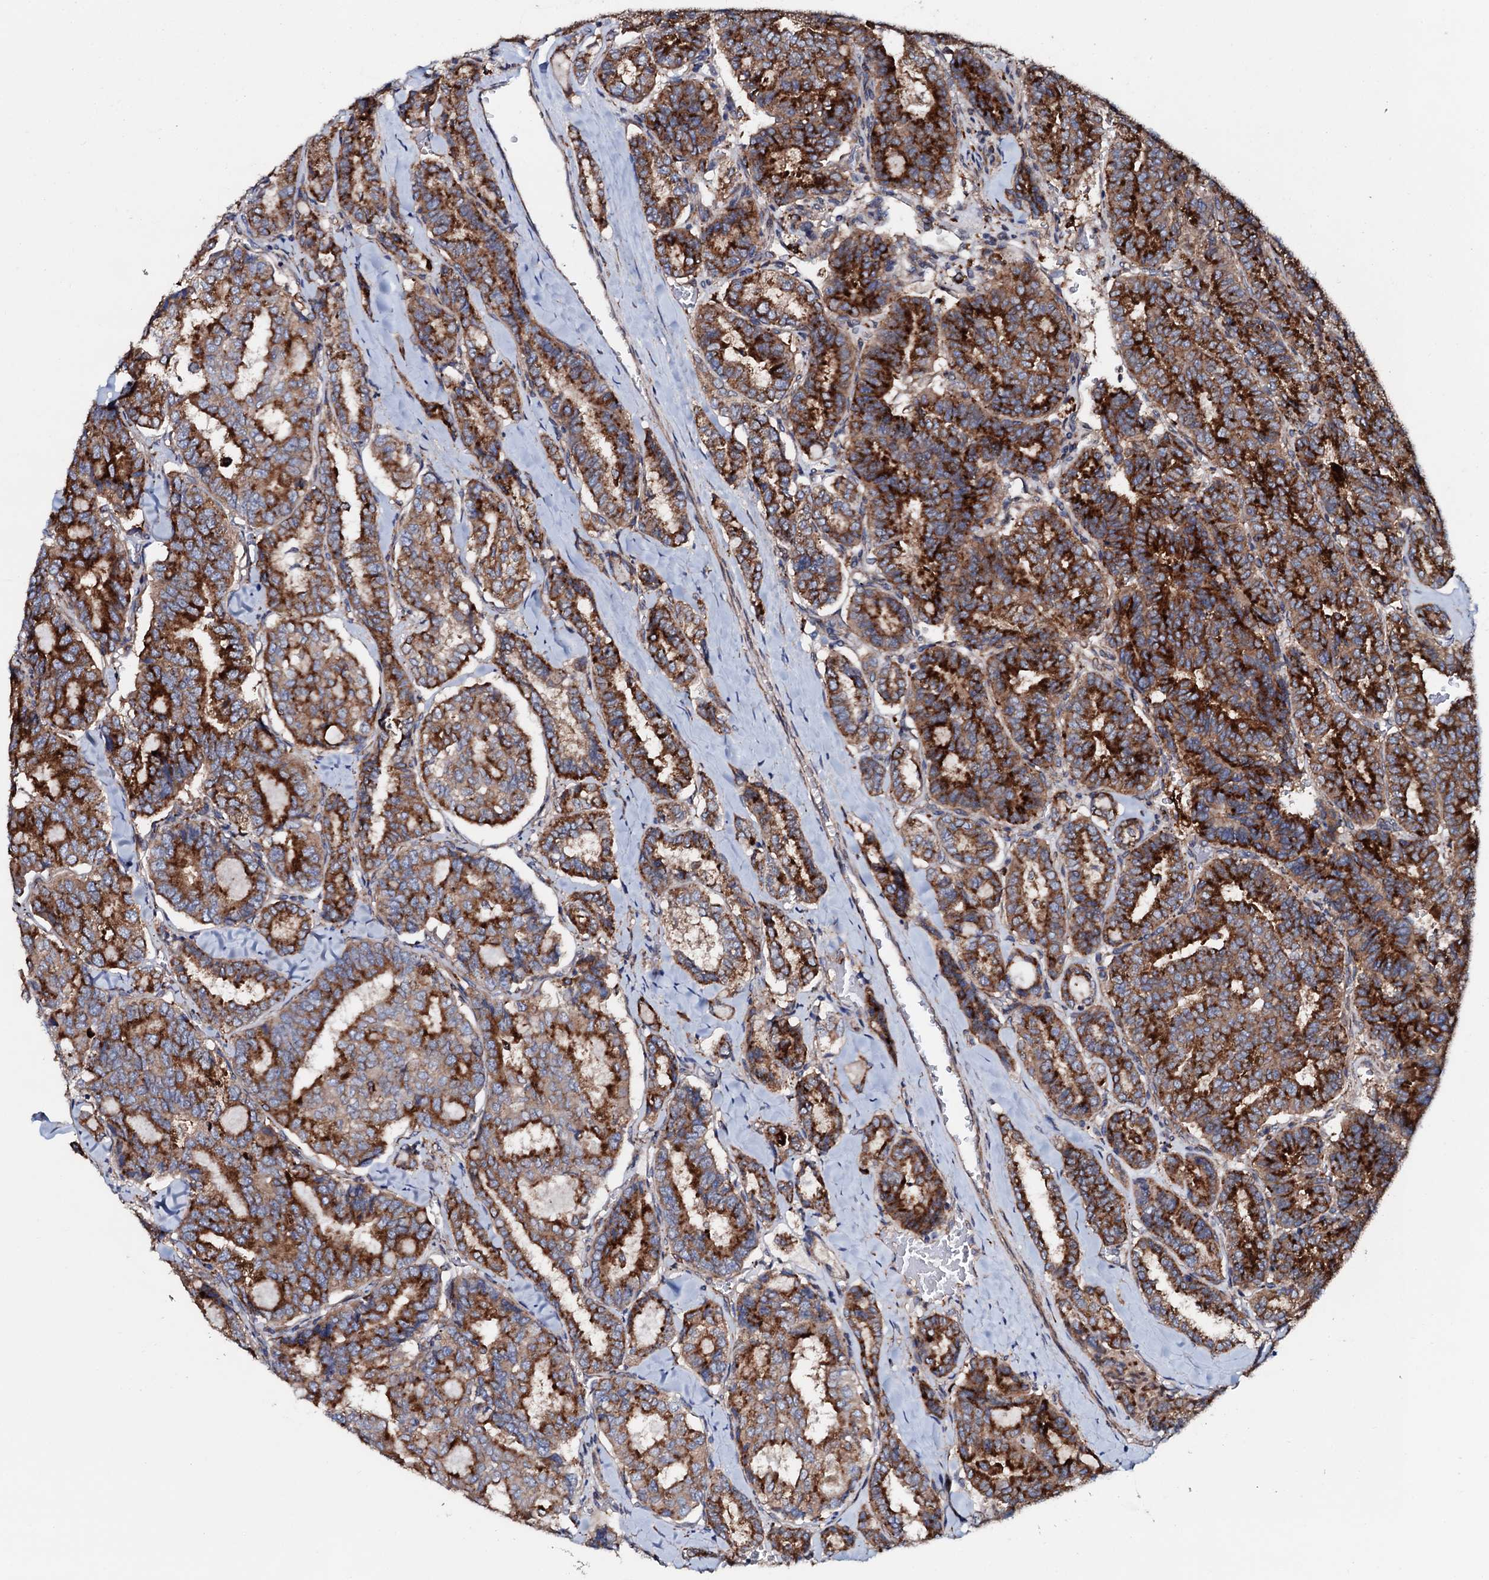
{"staining": {"intensity": "strong", "quantity": ">75%", "location": "cytoplasmic/membranous"}, "tissue": "thyroid cancer", "cell_type": "Tumor cells", "image_type": "cancer", "snomed": [{"axis": "morphology", "description": "Papillary adenocarcinoma, NOS"}, {"axis": "topography", "description": "Thyroid gland"}], "caption": "Protein expression analysis of thyroid cancer shows strong cytoplasmic/membranous staining in approximately >75% of tumor cells.", "gene": "P2RX4", "patient": {"sex": "female", "age": 35}}